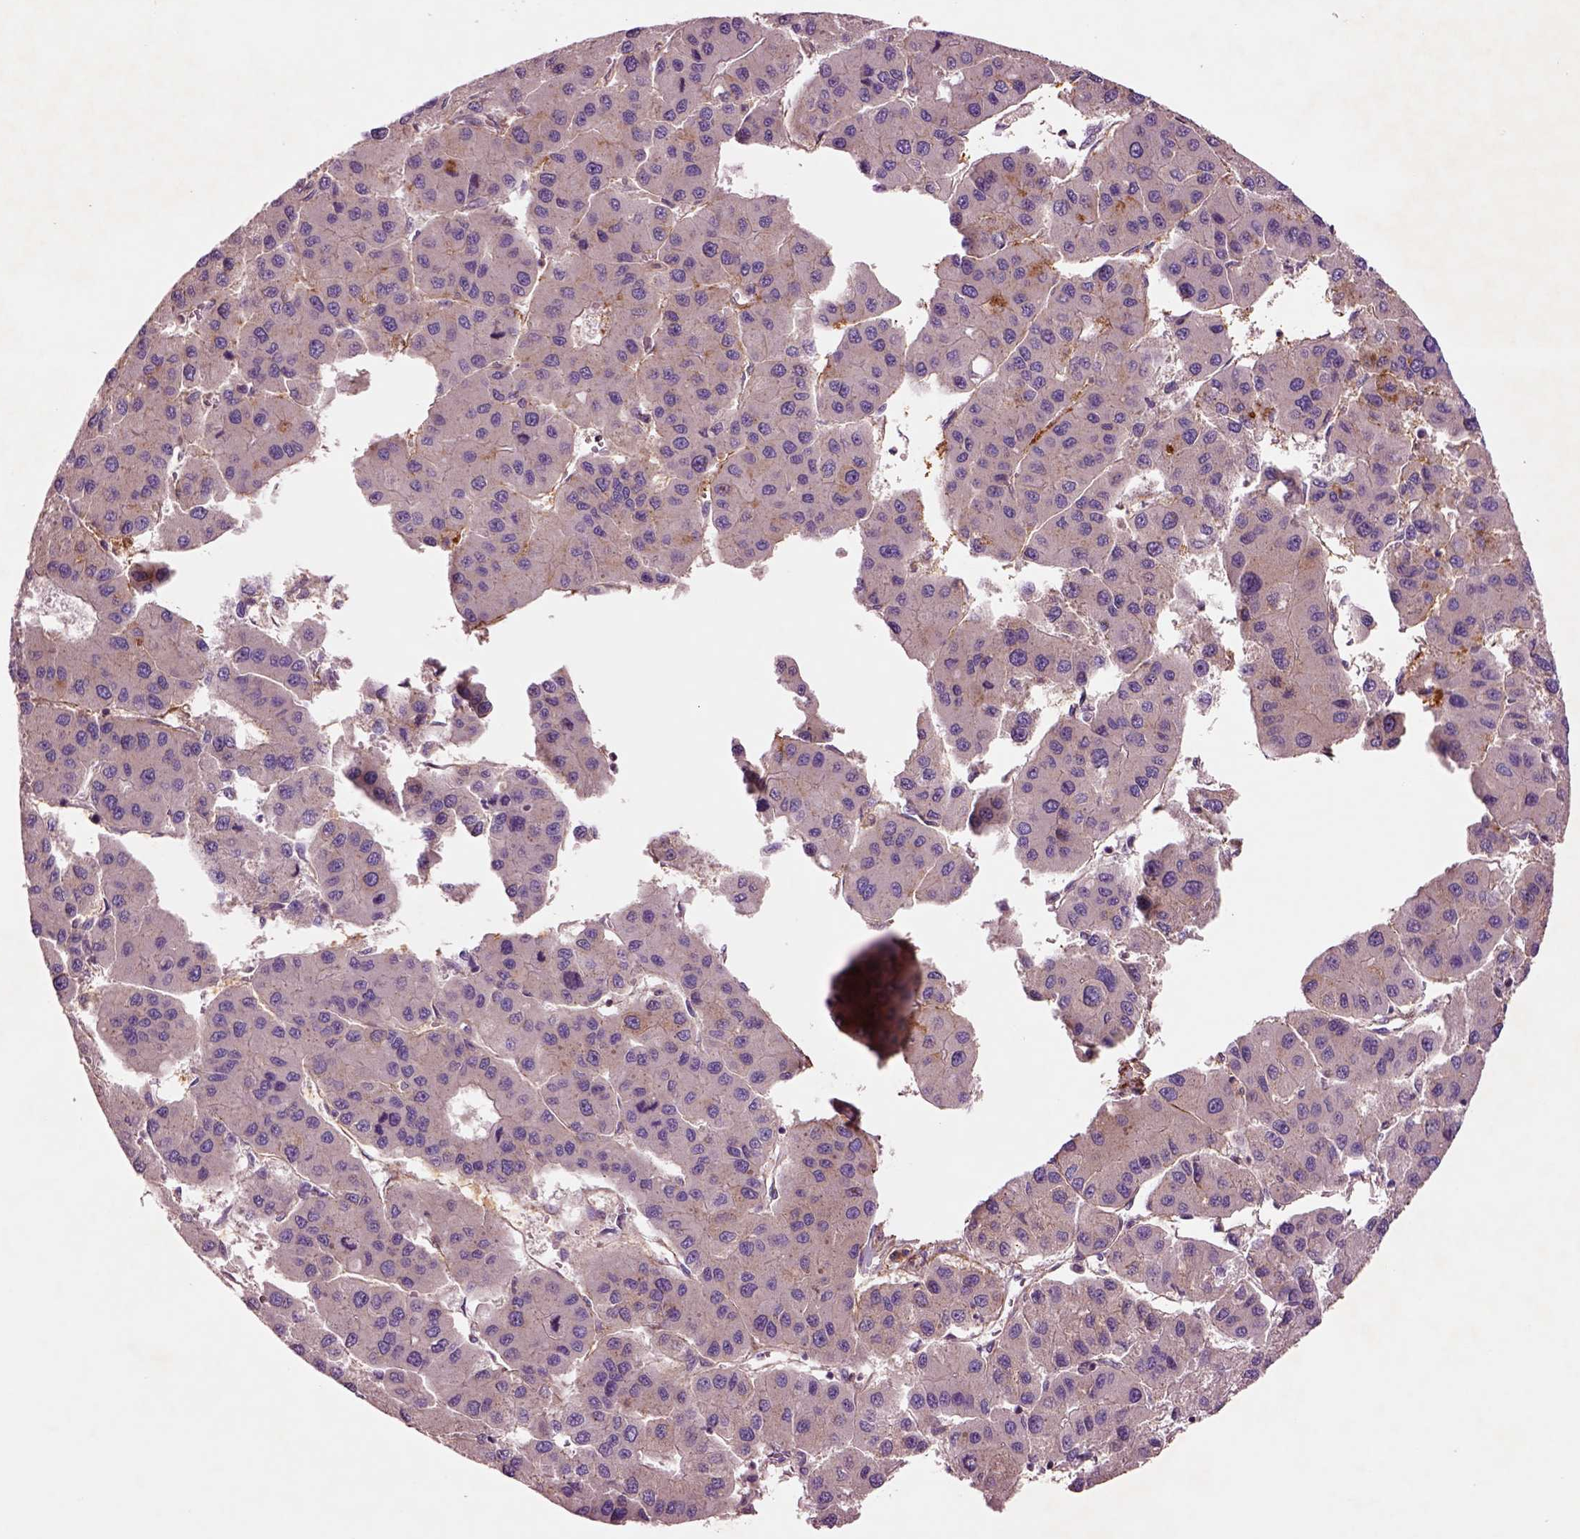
{"staining": {"intensity": "negative", "quantity": "none", "location": "none"}, "tissue": "liver cancer", "cell_type": "Tumor cells", "image_type": "cancer", "snomed": [{"axis": "morphology", "description": "Carcinoma, Hepatocellular, NOS"}, {"axis": "topography", "description": "Liver"}], "caption": "DAB immunohistochemical staining of human hepatocellular carcinoma (liver) demonstrates no significant positivity in tumor cells.", "gene": "SEC23A", "patient": {"sex": "male", "age": 73}}